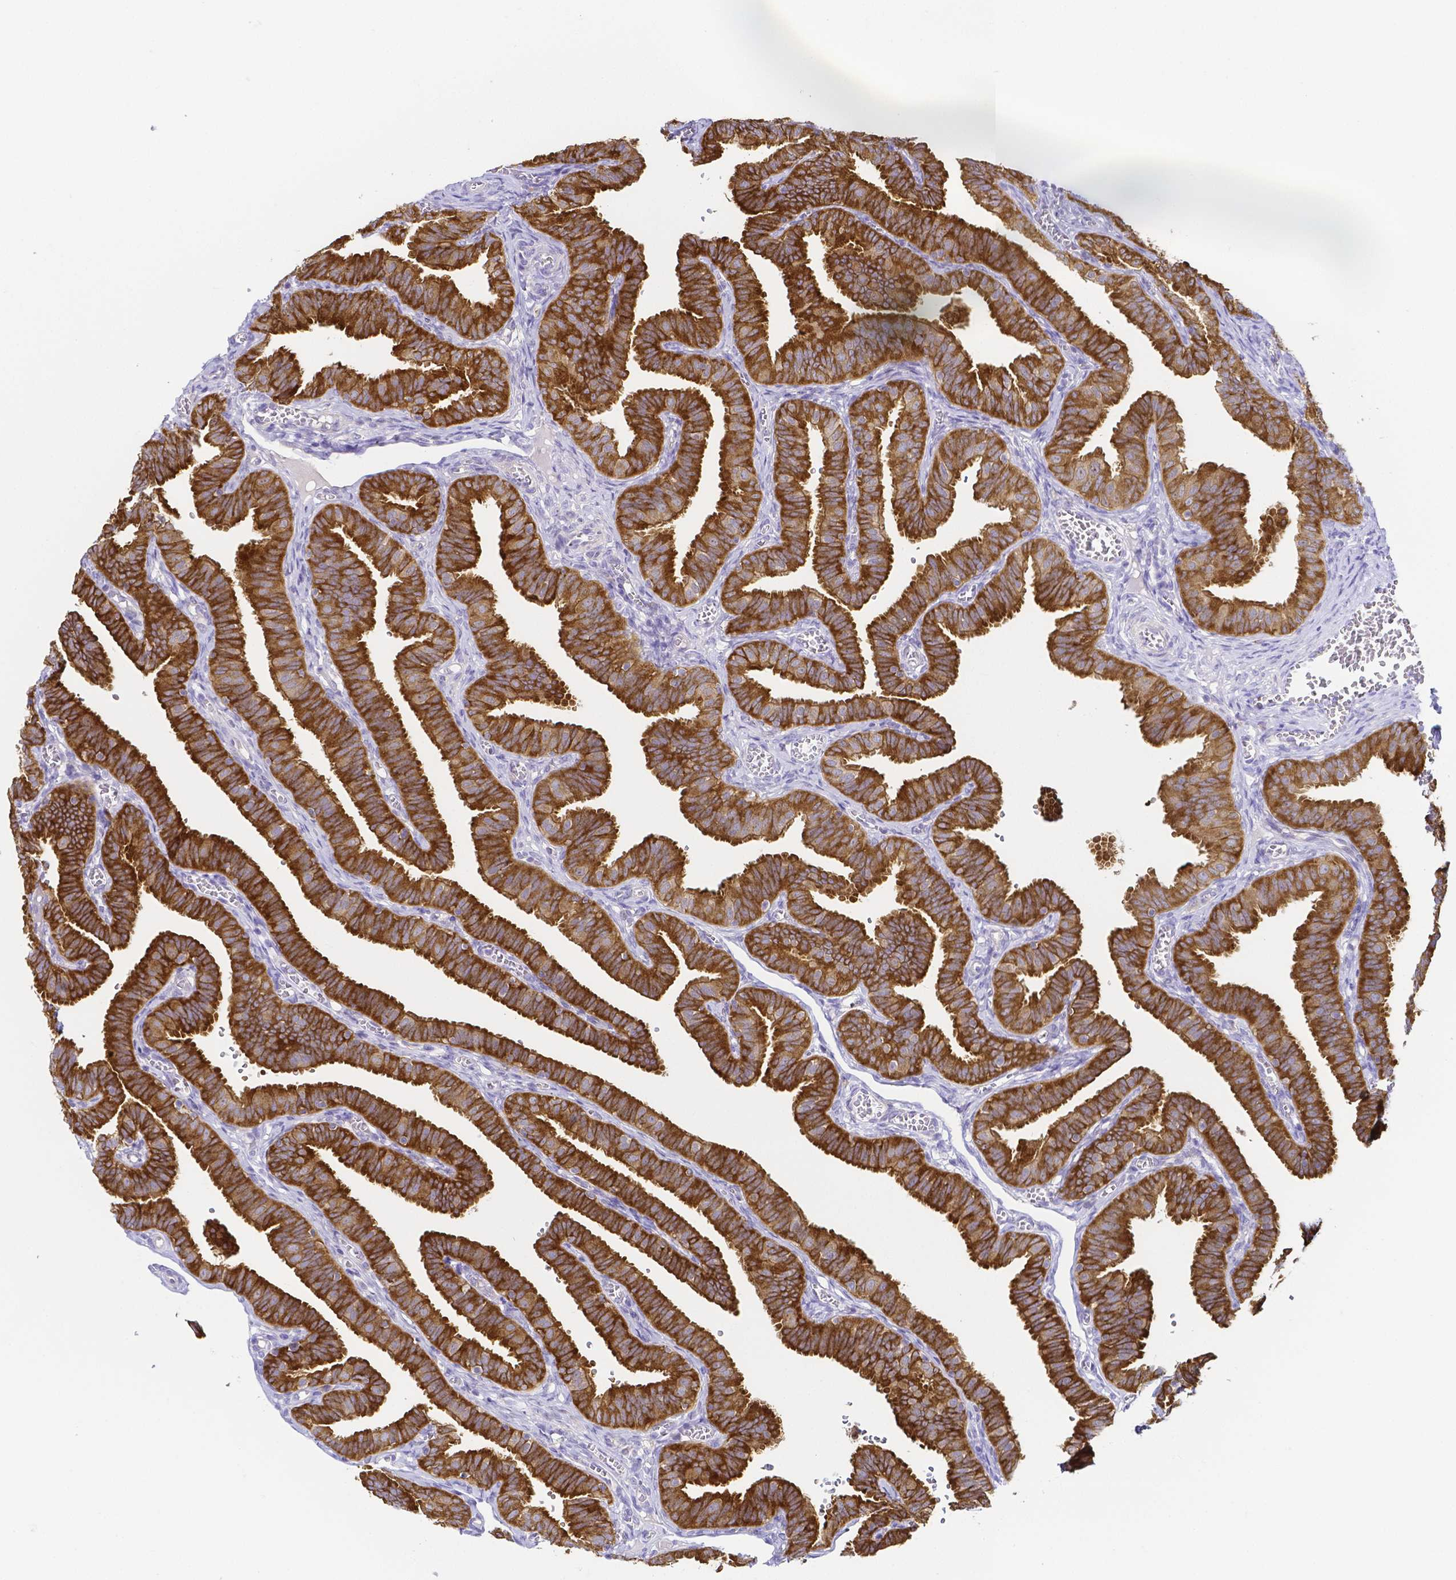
{"staining": {"intensity": "strong", "quantity": ">75%", "location": "cytoplasmic/membranous"}, "tissue": "fallopian tube", "cell_type": "Glandular cells", "image_type": "normal", "snomed": [{"axis": "morphology", "description": "Normal tissue, NOS"}, {"axis": "topography", "description": "Fallopian tube"}], "caption": "The photomicrograph shows a brown stain indicating the presence of a protein in the cytoplasmic/membranous of glandular cells in fallopian tube. Using DAB (3,3'-diaminobenzidine) (brown) and hematoxylin (blue) stains, captured at high magnification using brightfield microscopy.", "gene": "PKP3", "patient": {"sex": "female", "age": 25}}